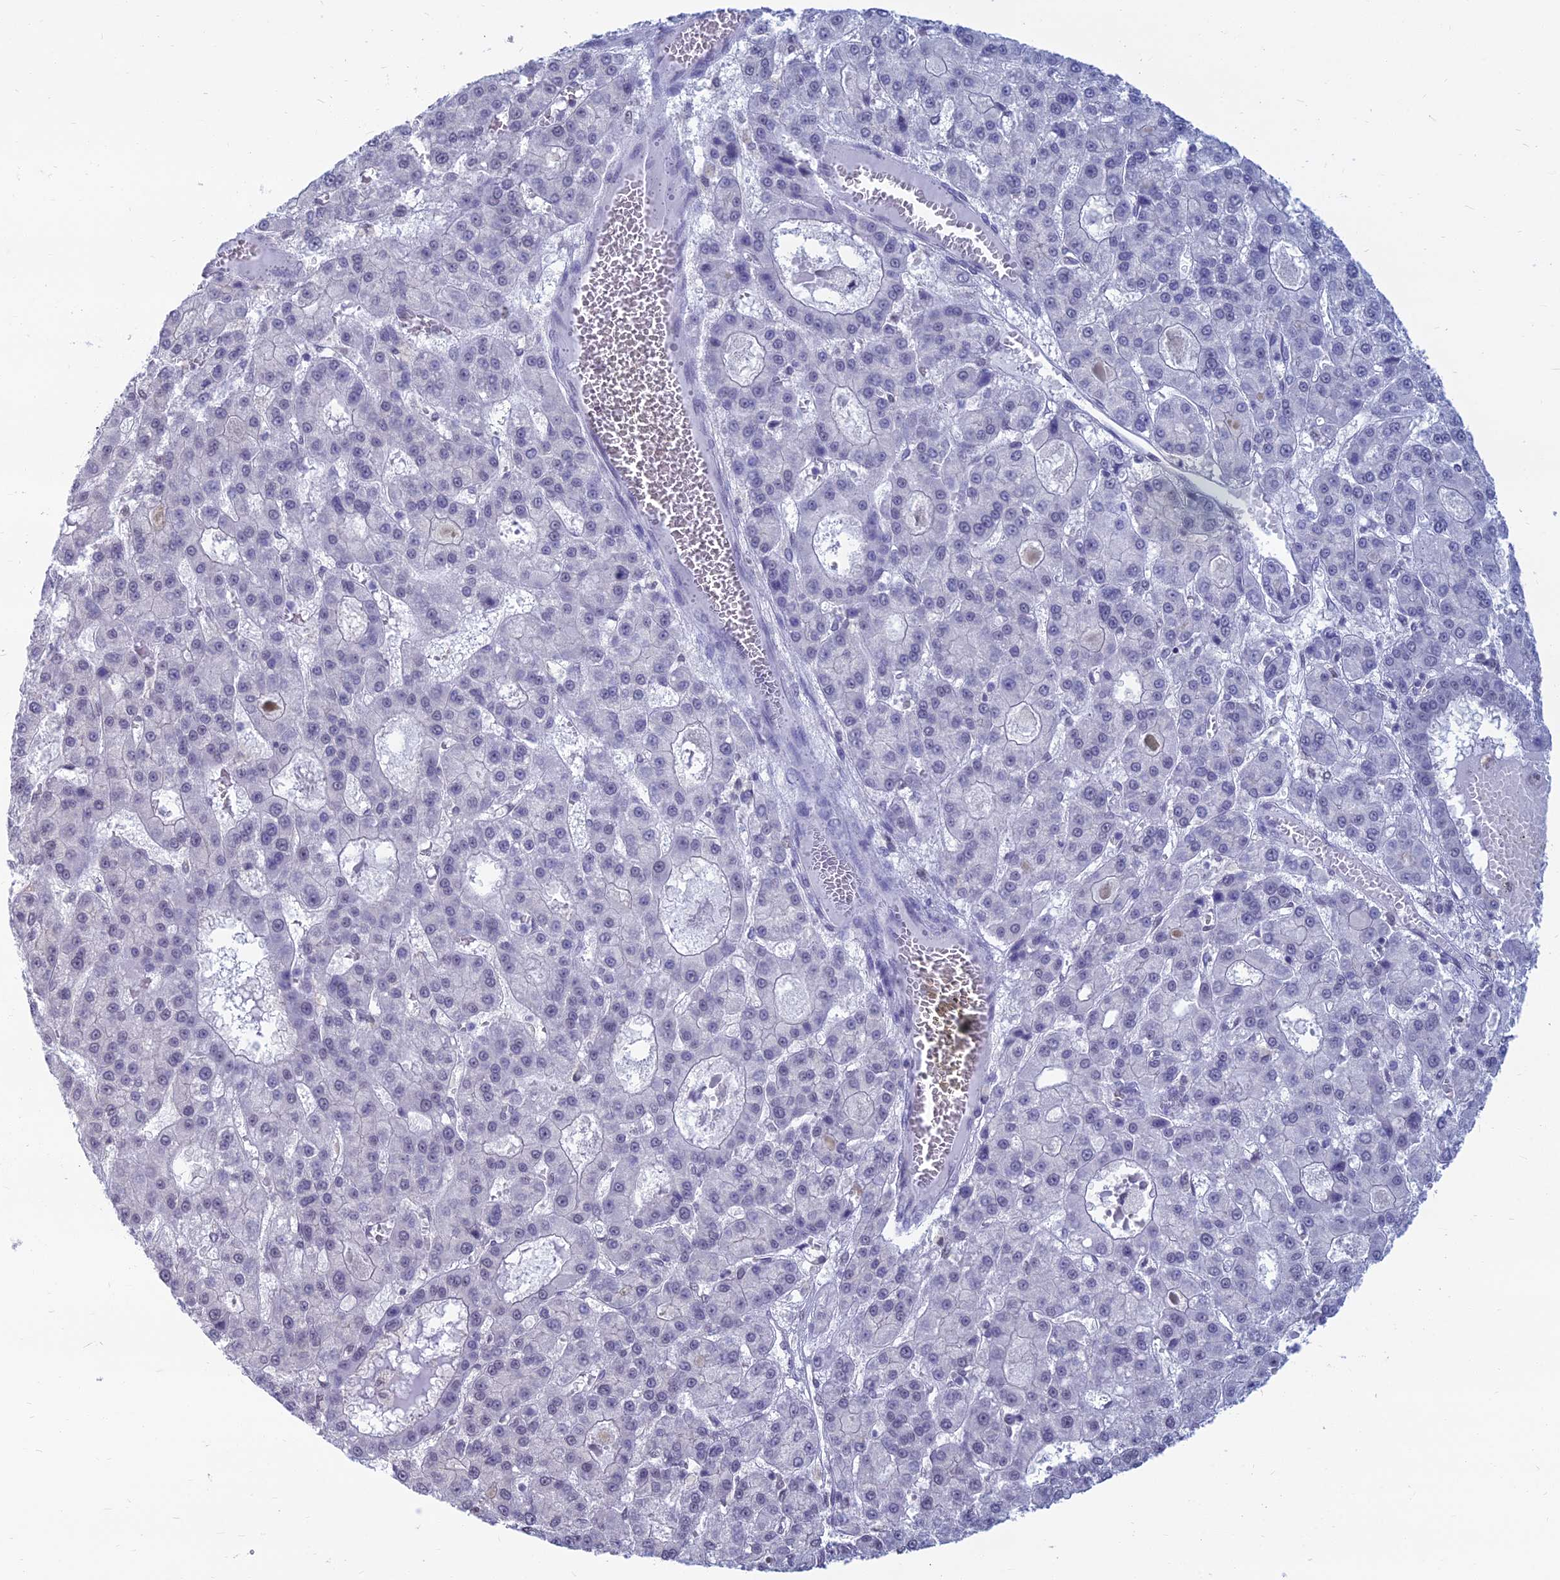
{"staining": {"intensity": "negative", "quantity": "none", "location": "none"}, "tissue": "liver cancer", "cell_type": "Tumor cells", "image_type": "cancer", "snomed": [{"axis": "morphology", "description": "Carcinoma, Hepatocellular, NOS"}, {"axis": "topography", "description": "Liver"}], "caption": "Tumor cells are negative for brown protein staining in hepatocellular carcinoma (liver).", "gene": "SRSF7", "patient": {"sex": "male", "age": 70}}